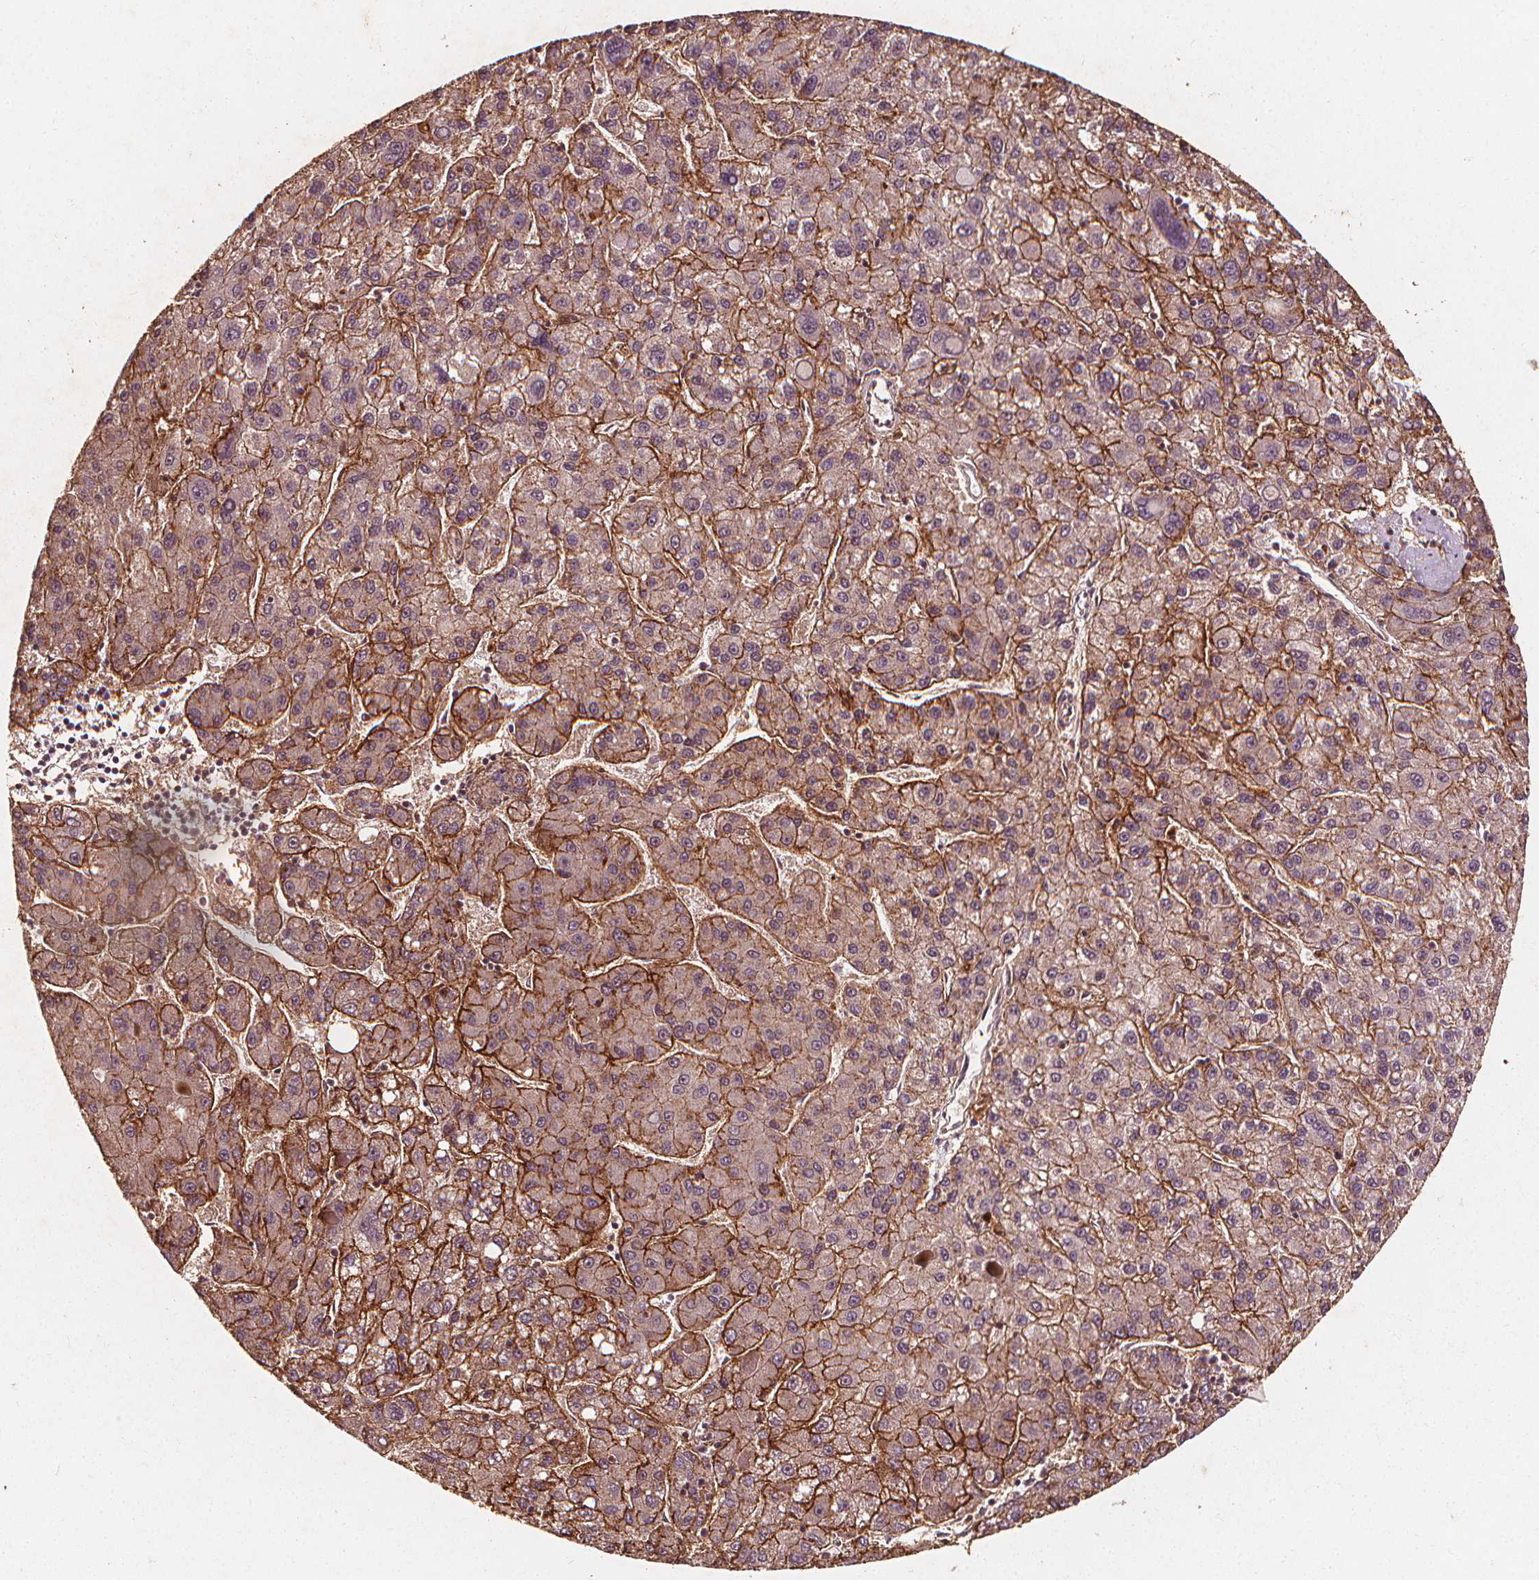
{"staining": {"intensity": "strong", "quantity": ">75%", "location": "cytoplasmic/membranous"}, "tissue": "liver cancer", "cell_type": "Tumor cells", "image_type": "cancer", "snomed": [{"axis": "morphology", "description": "Carcinoma, Hepatocellular, NOS"}, {"axis": "topography", "description": "Liver"}], "caption": "This histopathology image displays IHC staining of hepatocellular carcinoma (liver), with high strong cytoplasmic/membranous positivity in about >75% of tumor cells.", "gene": "ABCA1", "patient": {"sex": "female", "age": 82}}